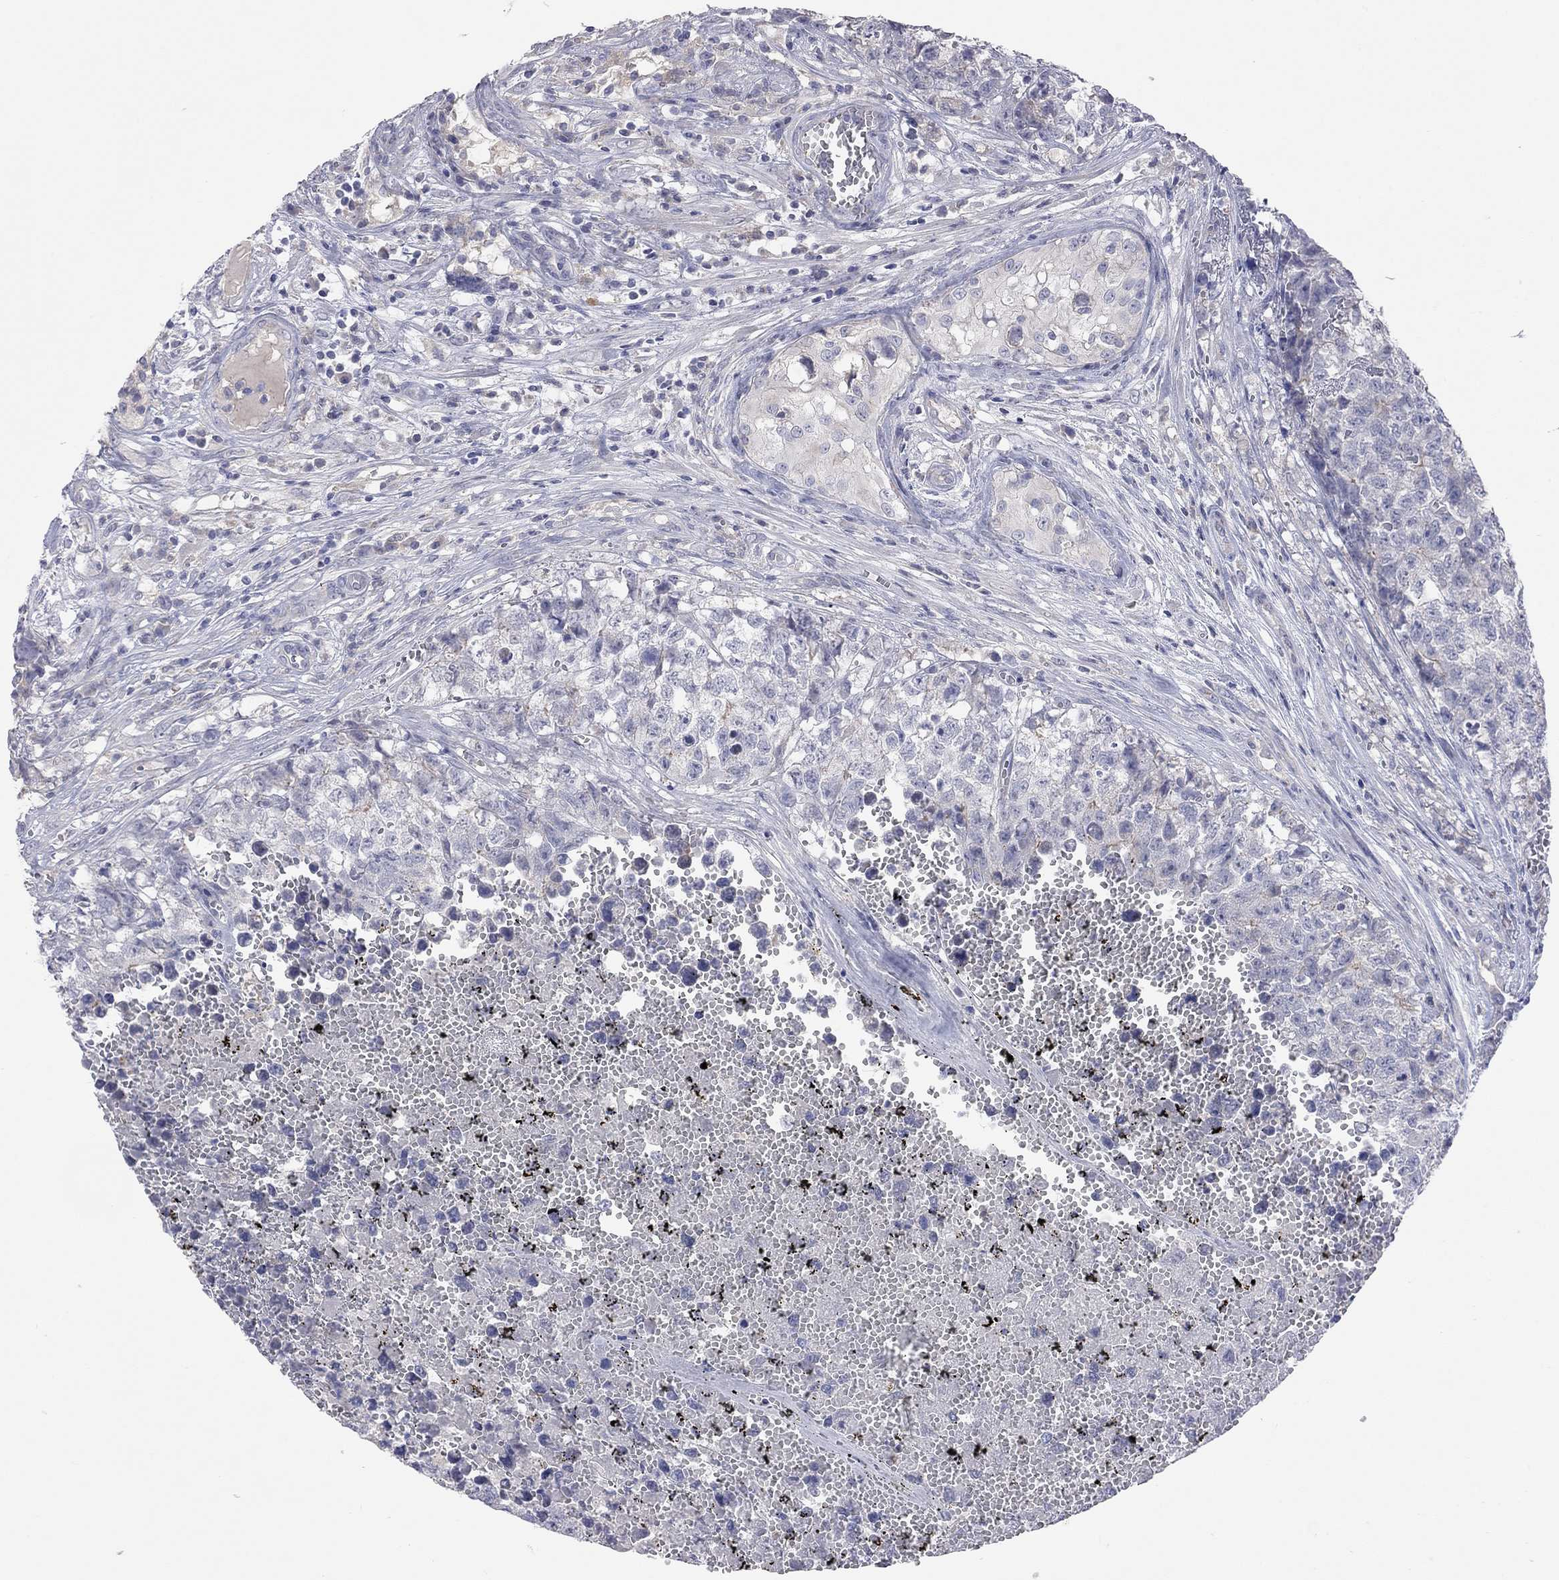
{"staining": {"intensity": "negative", "quantity": "none", "location": "none"}, "tissue": "testis cancer", "cell_type": "Tumor cells", "image_type": "cancer", "snomed": [{"axis": "morphology", "description": "Seminoma, NOS"}, {"axis": "morphology", "description": "Carcinoma, Embryonal, NOS"}, {"axis": "topography", "description": "Testis"}], "caption": "Tumor cells are negative for protein expression in human testis cancer. (Brightfield microscopy of DAB immunohistochemistry (IHC) at high magnification).", "gene": "KCNB1", "patient": {"sex": "male", "age": 22}}